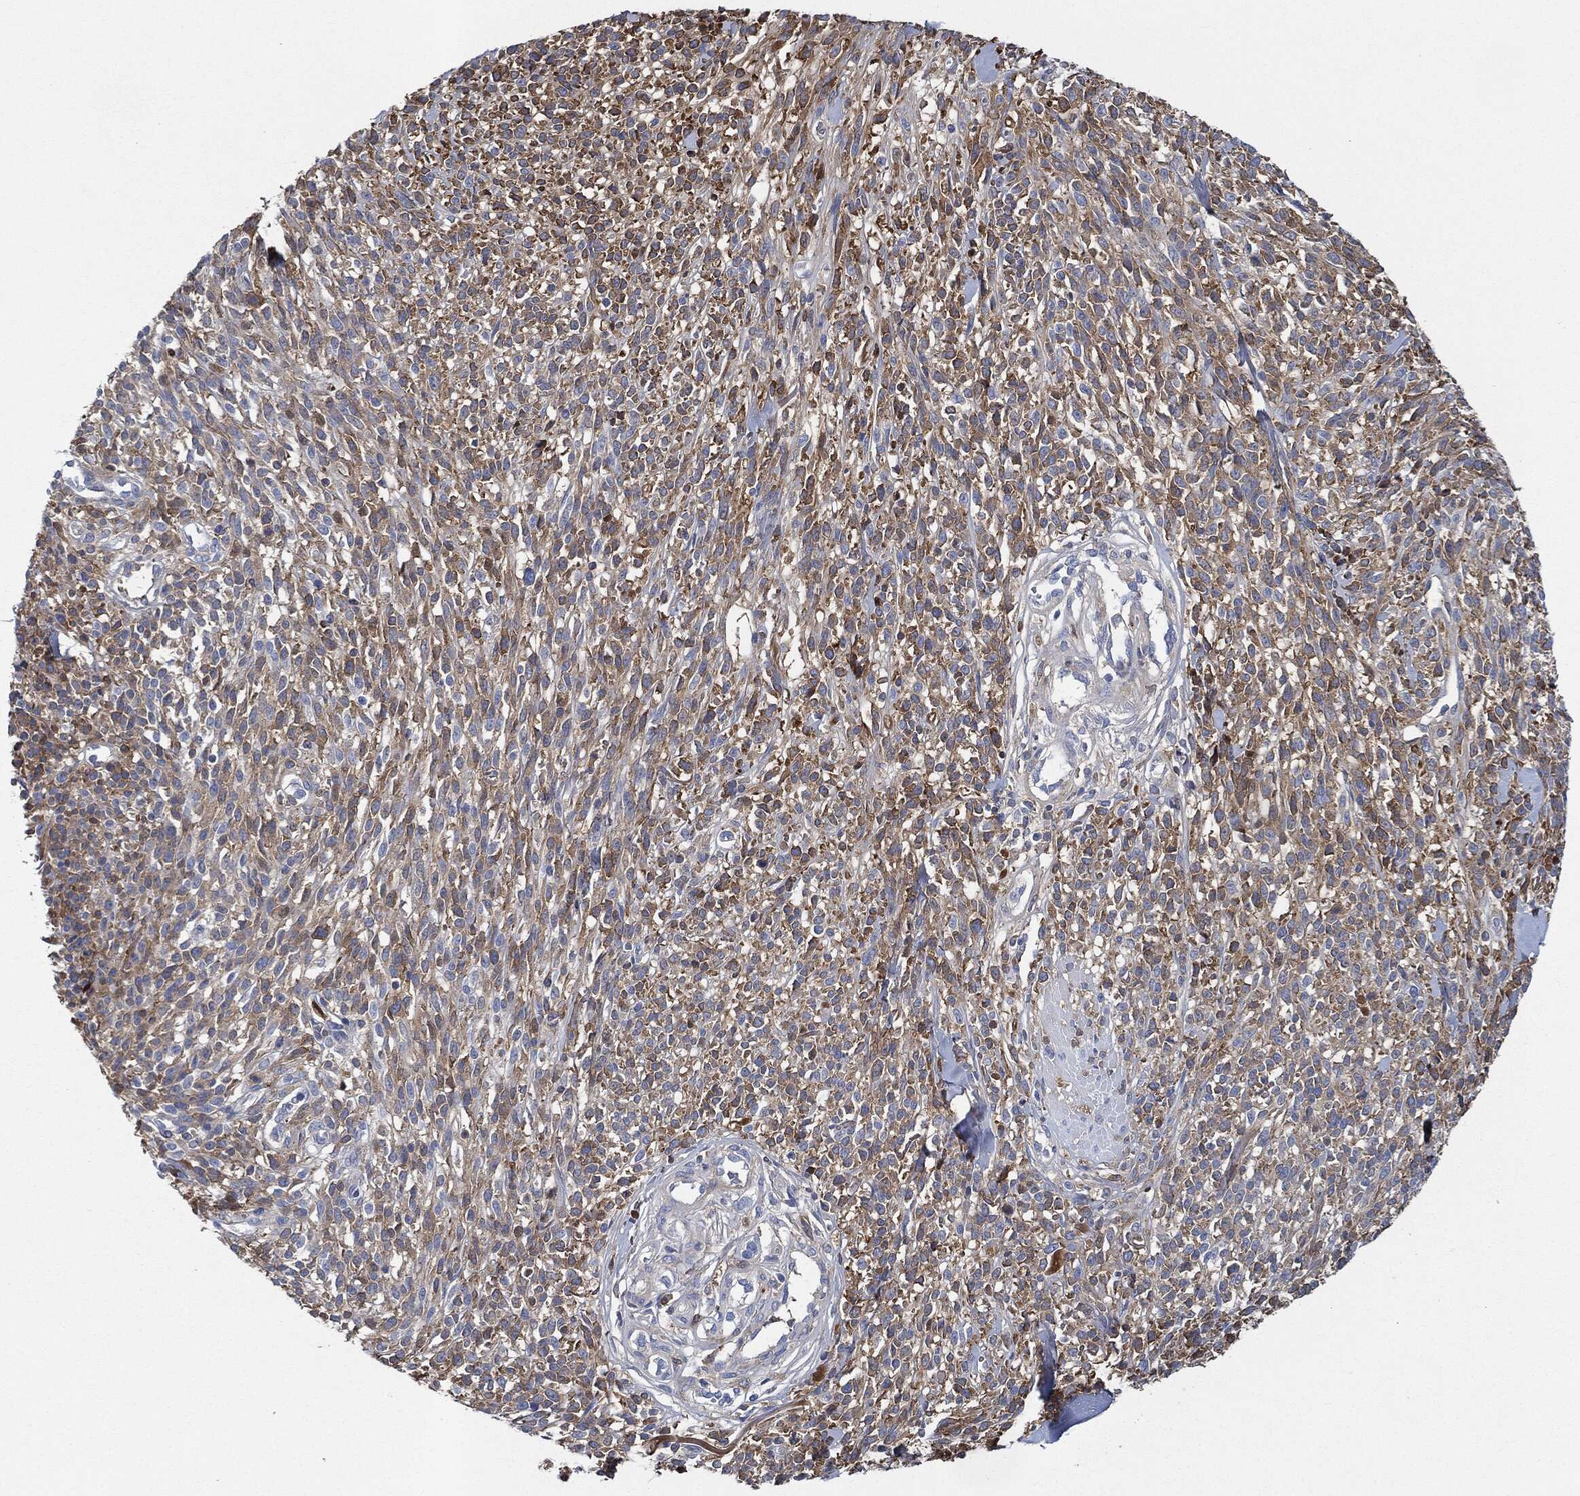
{"staining": {"intensity": "moderate", "quantity": "25%-75%", "location": "cytoplasmic/membranous"}, "tissue": "melanoma", "cell_type": "Tumor cells", "image_type": "cancer", "snomed": [{"axis": "morphology", "description": "Malignant melanoma, NOS"}, {"axis": "topography", "description": "Skin"}, {"axis": "topography", "description": "Skin of trunk"}], "caption": "Protein analysis of melanoma tissue exhibits moderate cytoplasmic/membranous positivity in about 25%-75% of tumor cells. (brown staining indicates protein expression, while blue staining denotes nuclei).", "gene": "IGLV6-57", "patient": {"sex": "male", "age": 74}}